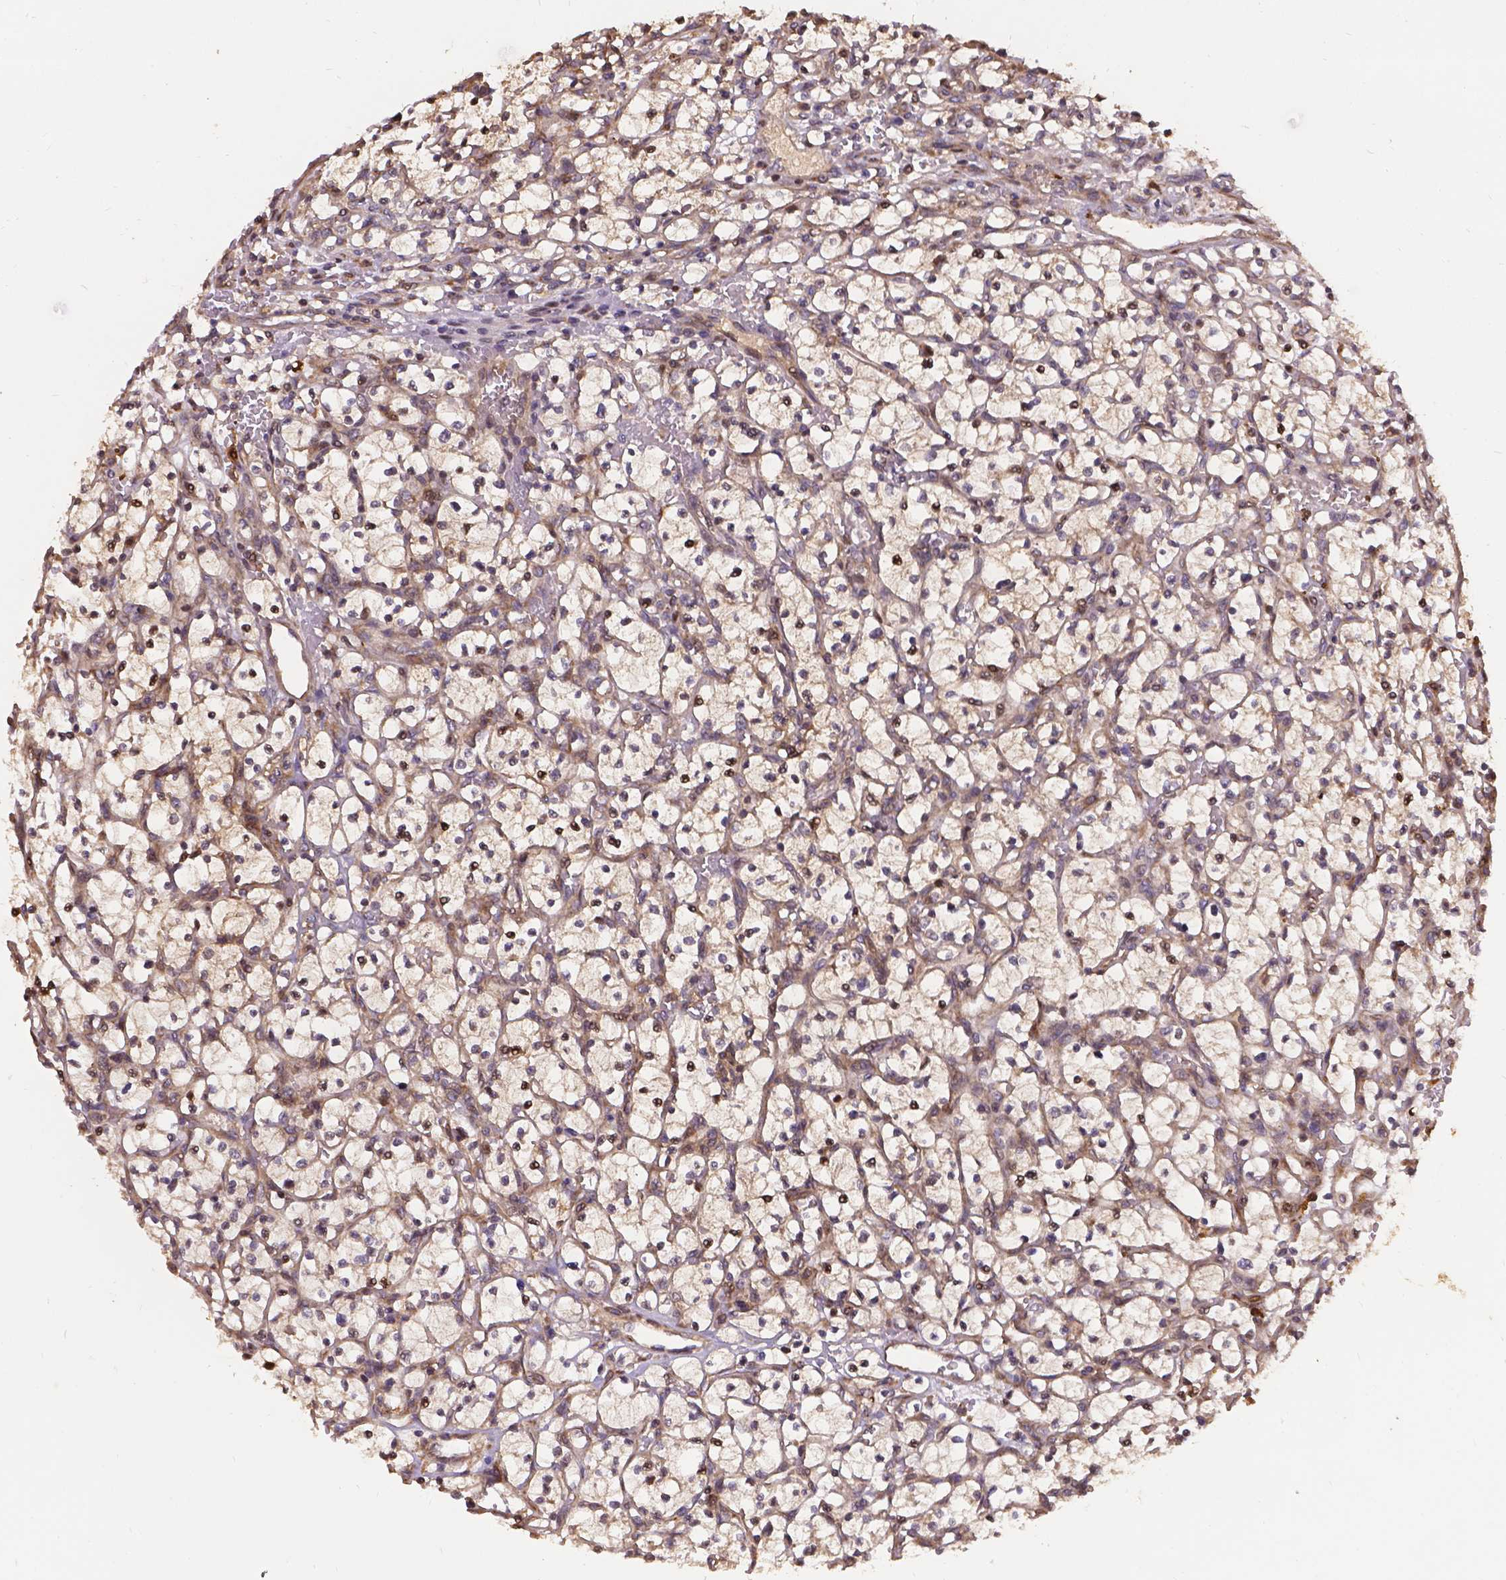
{"staining": {"intensity": "weak", "quantity": ">75%", "location": "cytoplasmic/membranous"}, "tissue": "renal cancer", "cell_type": "Tumor cells", "image_type": "cancer", "snomed": [{"axis": "morphology", "description": "Adenocarcinoma, NOS"}, {"axis": "topography", "description": "Kidney"}], "caption": "This histopathology image demonstrates IHC staining of human renal adenocarcinoma, with low weak cytoplasmic/membranous positivity in about >75% of tumor cells.", "gene": "DENND6A", "patient": {"sex": "female", "age": 64}}